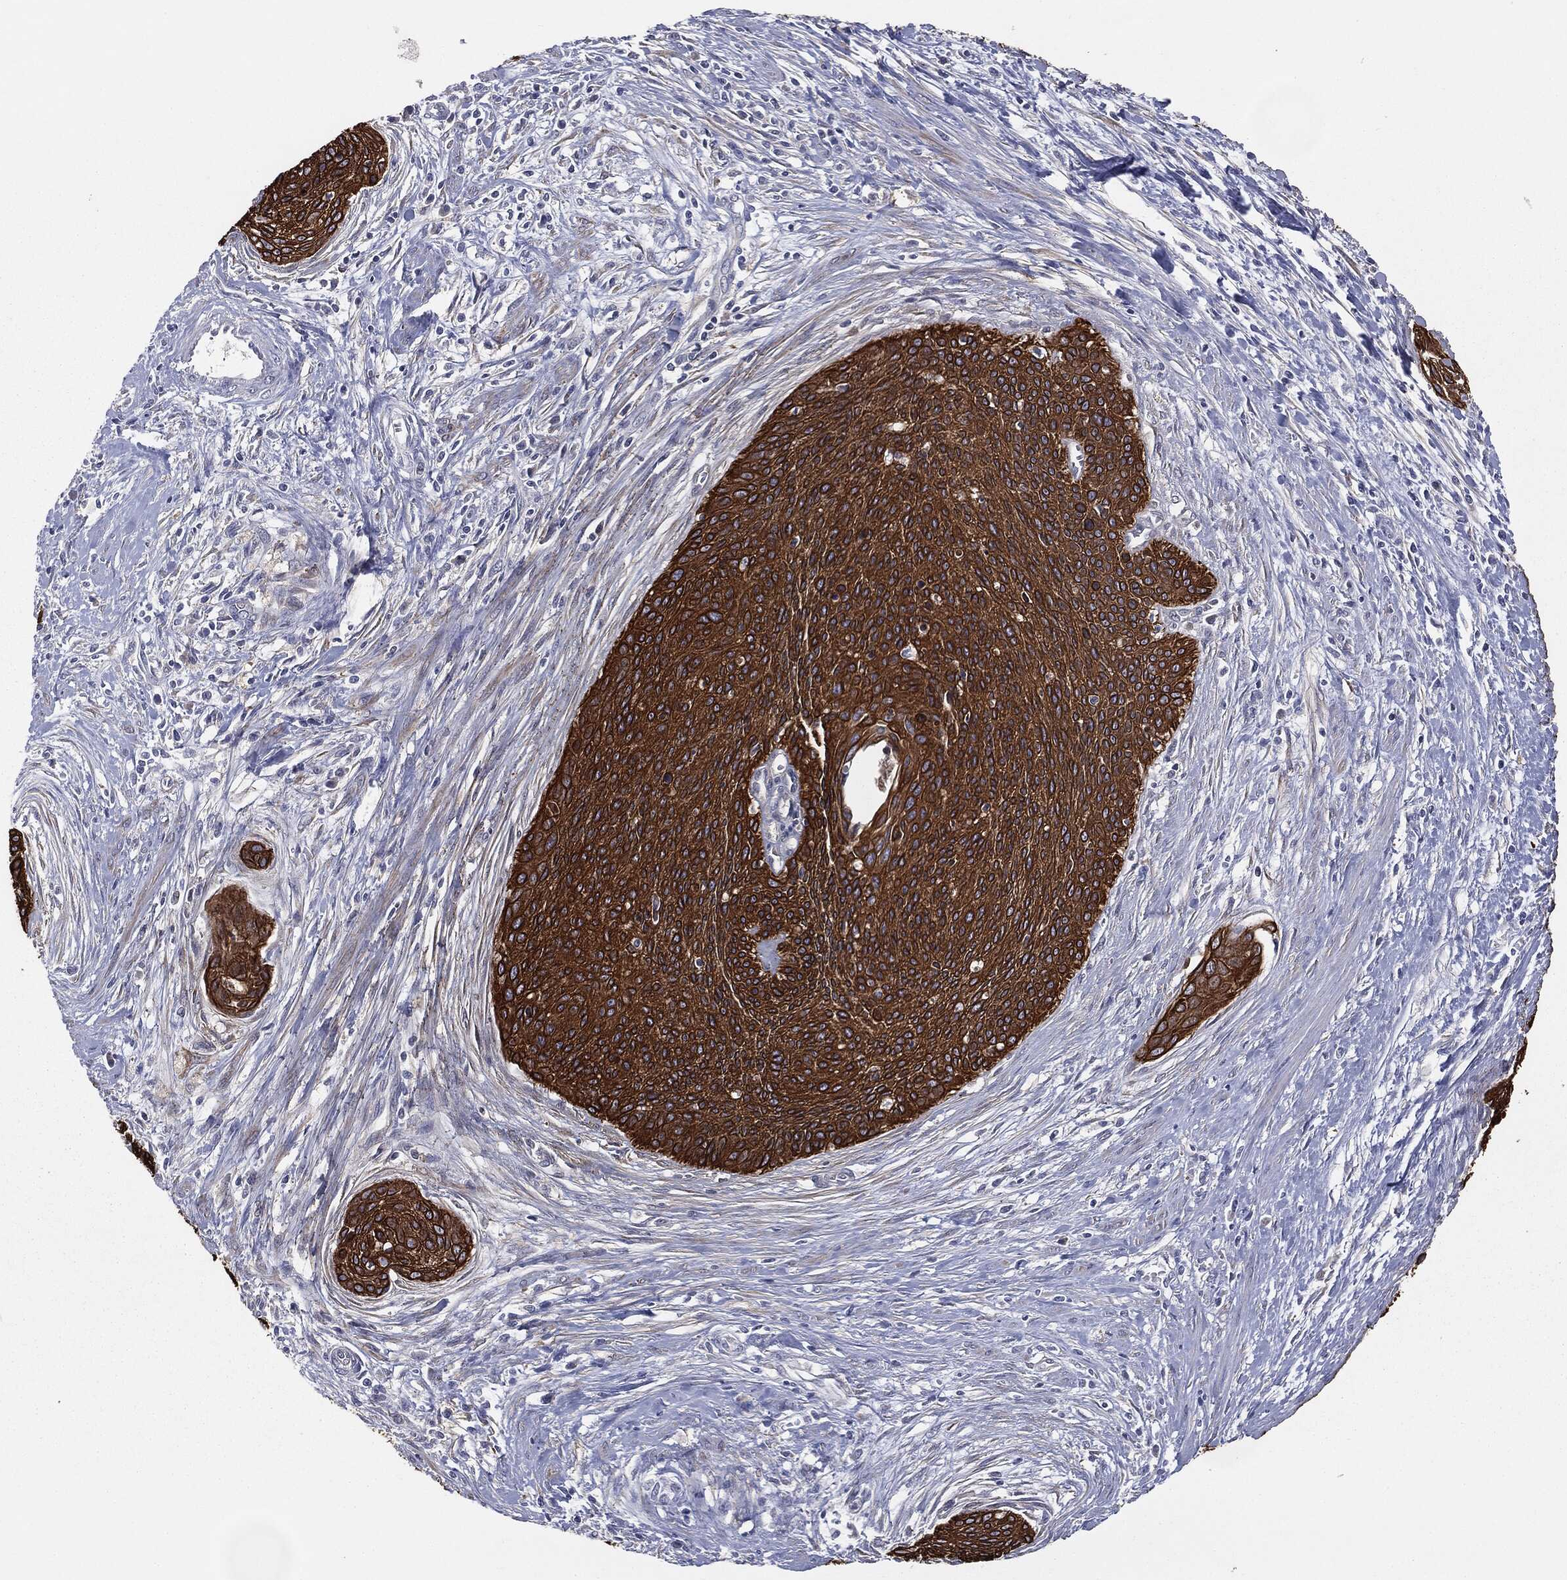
{"staining": {"intensity": "strong", "quantity": ">75%", "location": "cytoplasmic/membranous"}, "tissue": "cervical cancer", "cell_type": "Tumor cells", "image_type": "cancer", "snomed": [{"axis": "morphology", "description": "Squamous cell carcinoma, NOS"}, {"axis": "topography", "description": "Cervix"}], "caption": "Protein expression analysis of cervical squamous cell carcinoma demonstrates strong cytoplasmic/membranous expression in about >75% of tumor cells. The protein is shown in brown color, while the nuclei are stained blue.", "gene": "KRT5", "patient": {"sex": "female", "age": 55}}